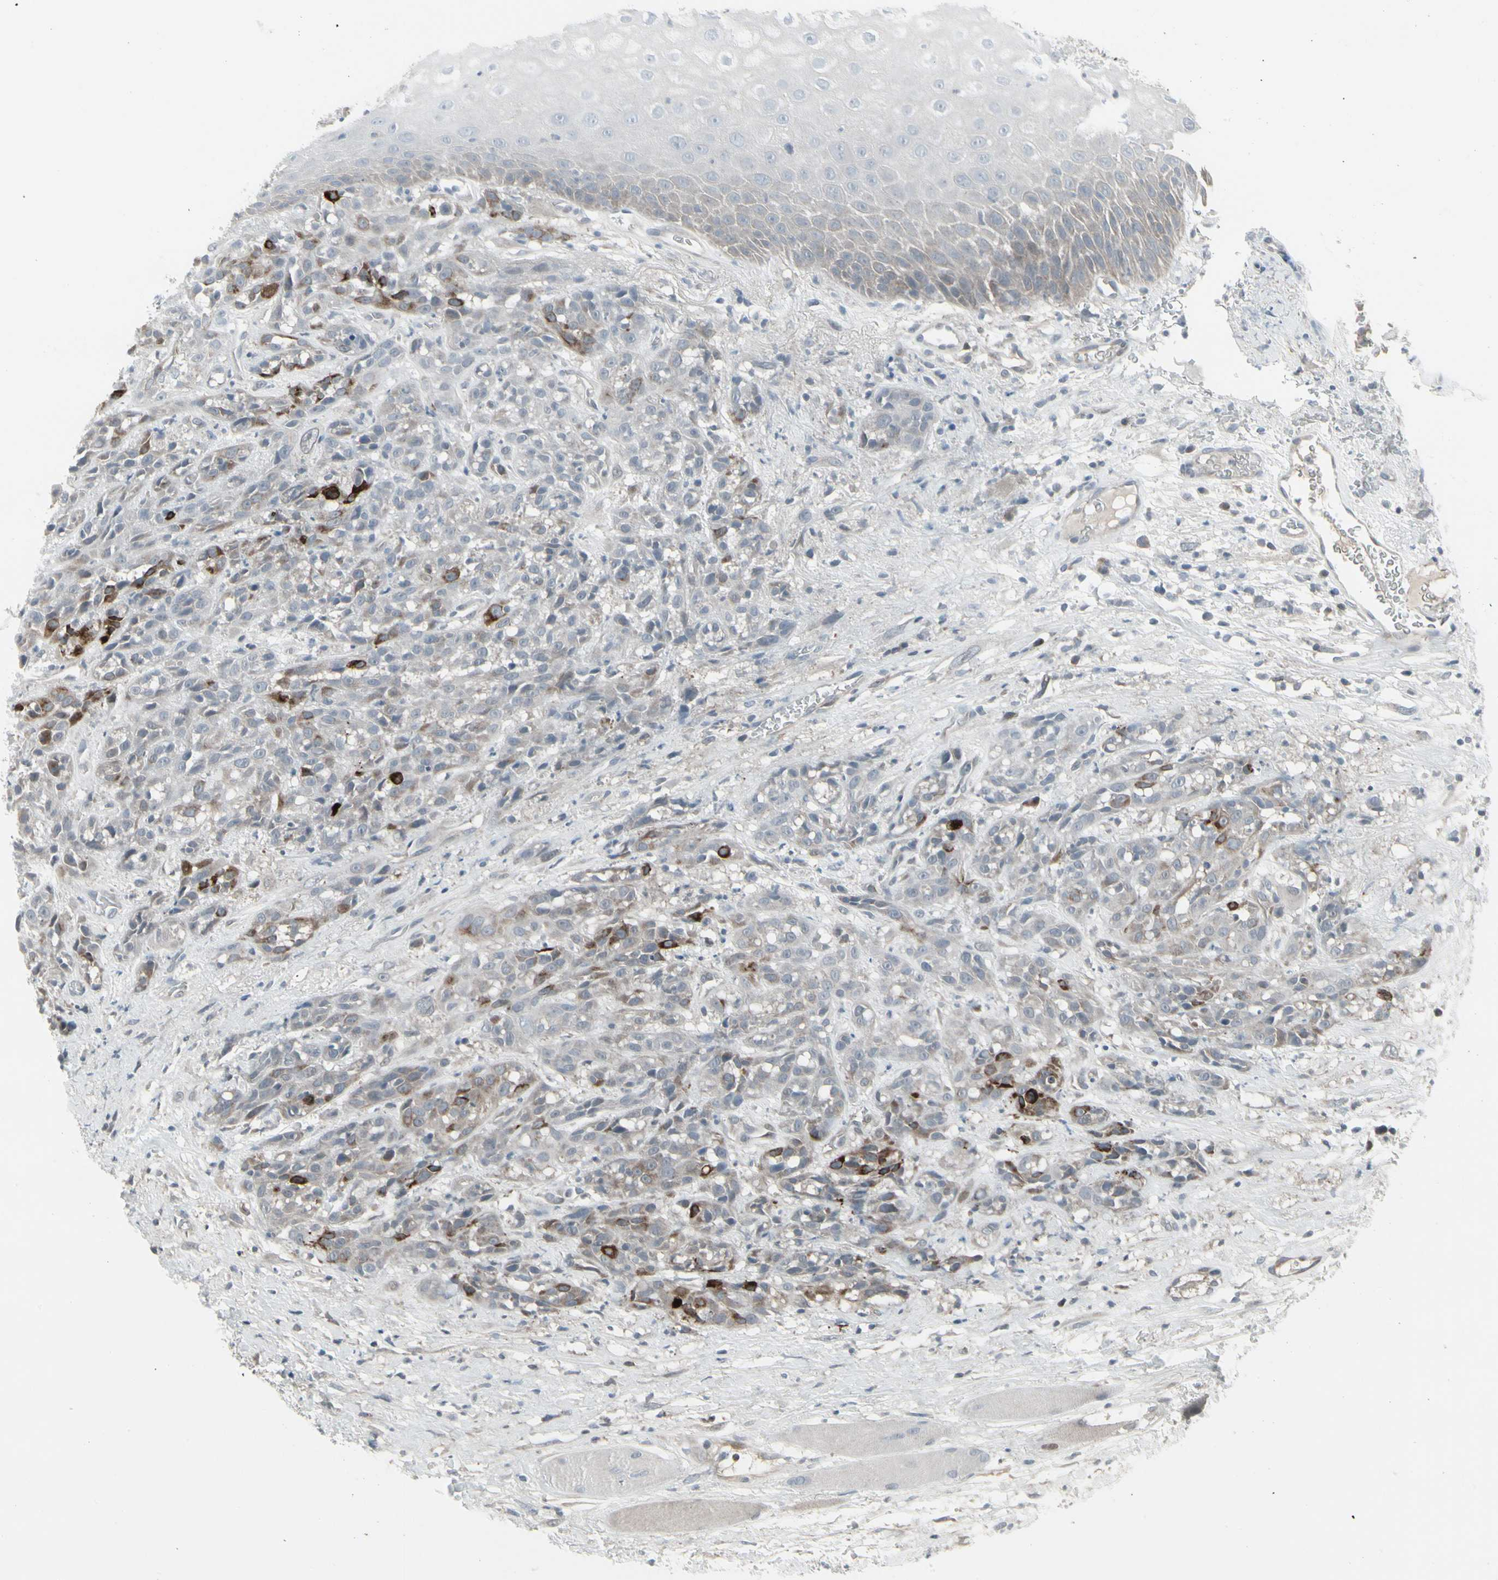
{"staining": {"intensity": "strong", "quantity": "<25%", "location": "cytoplasmic/membranous"}, "tissue": "head and neck cancer", "cell_type": "Tumor cells", "image_type": "cancer", "snomed": [{"axis": "morphology", "description": "Normal tissue, NOS"}, {"axis": "morphology", "description": "Squamous cell carcinoma, NOS"}, {"axis": "topography", "description": "Cartilage tissue"}, {"axis": "topography", "description": "Head-Neck"}], "caption": "Squamous cell carcinoma (head and neck) was stained to show a protein in brown. There is medium levels of strong cytoplasmic/membranous positivity in approximately <25% of tumor cells.", "gene": "IGFBP6", "patient": {"sex": "male", "age": 62}}